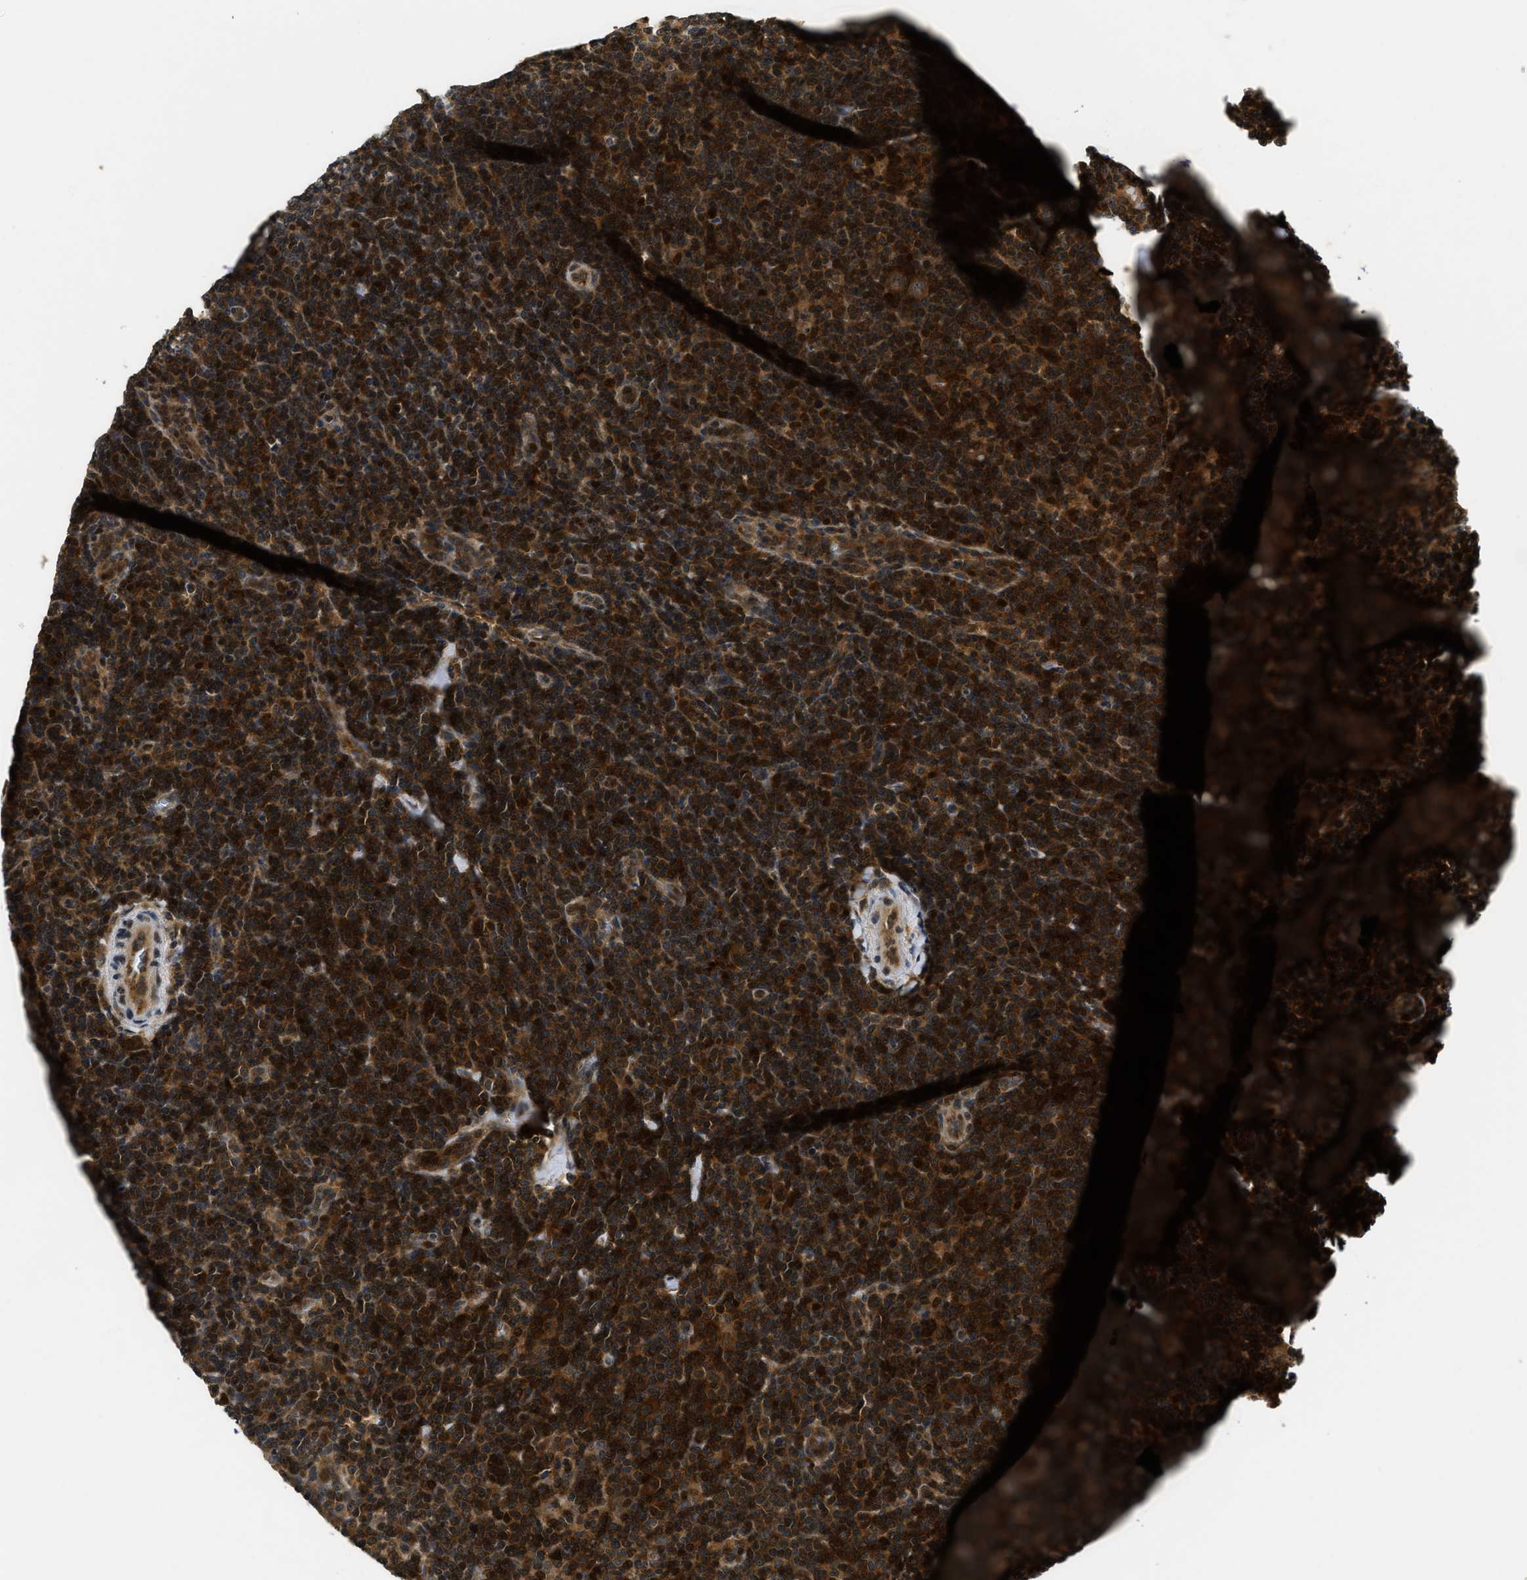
{"staining": {"intensity": "strong", "quantity": ">75%", "location": "cytoplasmic/membranous"}, "tissue": "lymphoma", "cell_type": "Tumor cells", "image_type": "cancer", "snomed": [{"axis": "morphology", "description": "Hodgkin's disease, NOS"}, {"axis": "topography", "description": "Lymph node"}], "caption": "Immunohistochemistry image of Hodgkin's disease stained for a protein (brown), which displays high levels of strong cytoplasmic/membranous expression in approximately >75% of tumor cells.", "gene": "ADSL", "patient": {"sex": "female", "age": 57}}